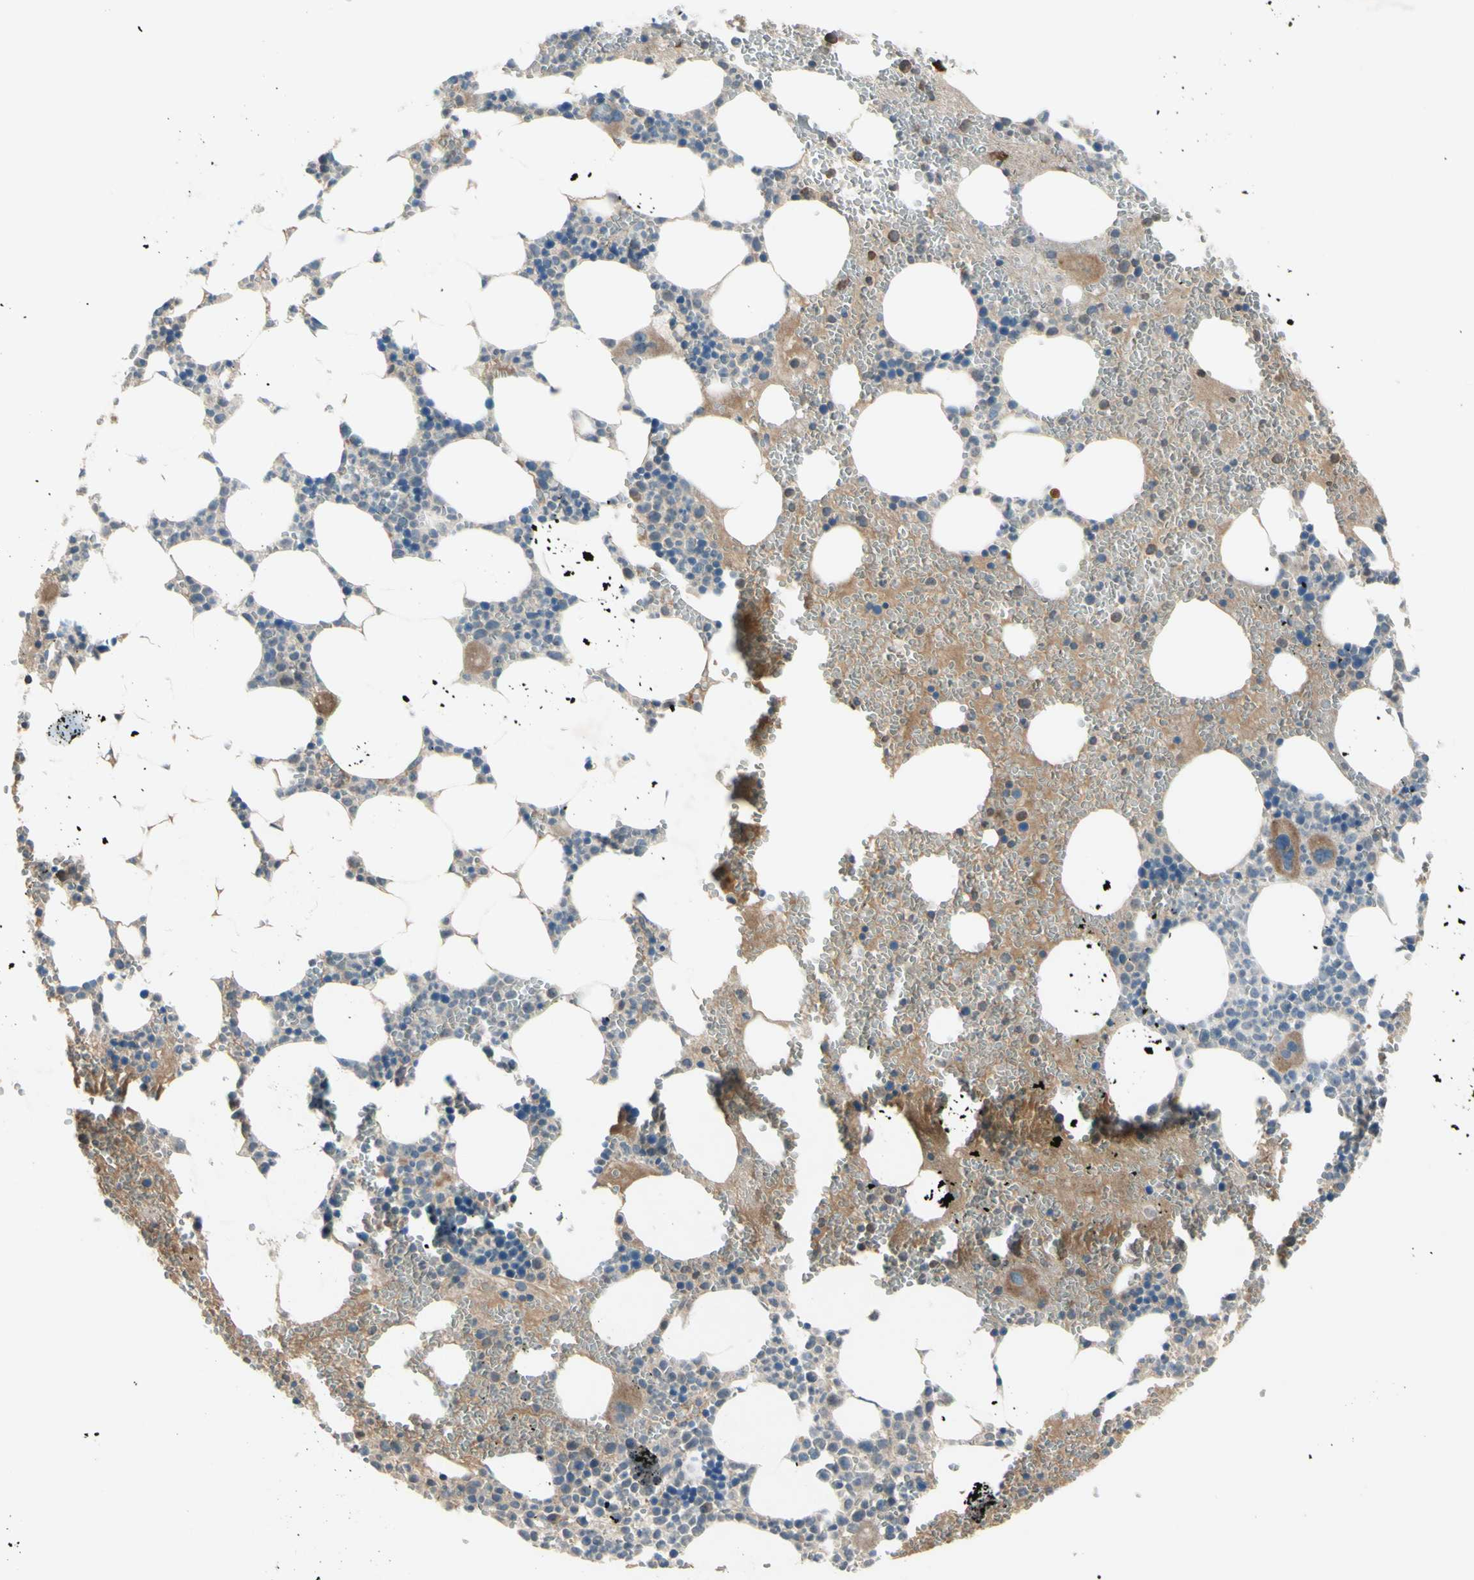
{"staining": {"intensity": "moderate", "quantity": "<25%", "location": "cytoplasmic/membranous"}, "tissue": "bone marrow", "cell_type": "Hematopoietic cells", "image_type": "normal", "snomed": [{"axis": "morphology", "description": "Normal tissue, NOS"}, {"axis": "morphology", "description": "Inflammation, NOS"}, {"axis": "topography", "description": "Bone marrow"}], "caption": "Bone marrow stained with a brown dye exhibits moderate cytoplasmic/membranous positive expression in about <25% of hematopoietic cells.", "gene": "ATRN", "patient": {"sex": "female", "age": 76}}